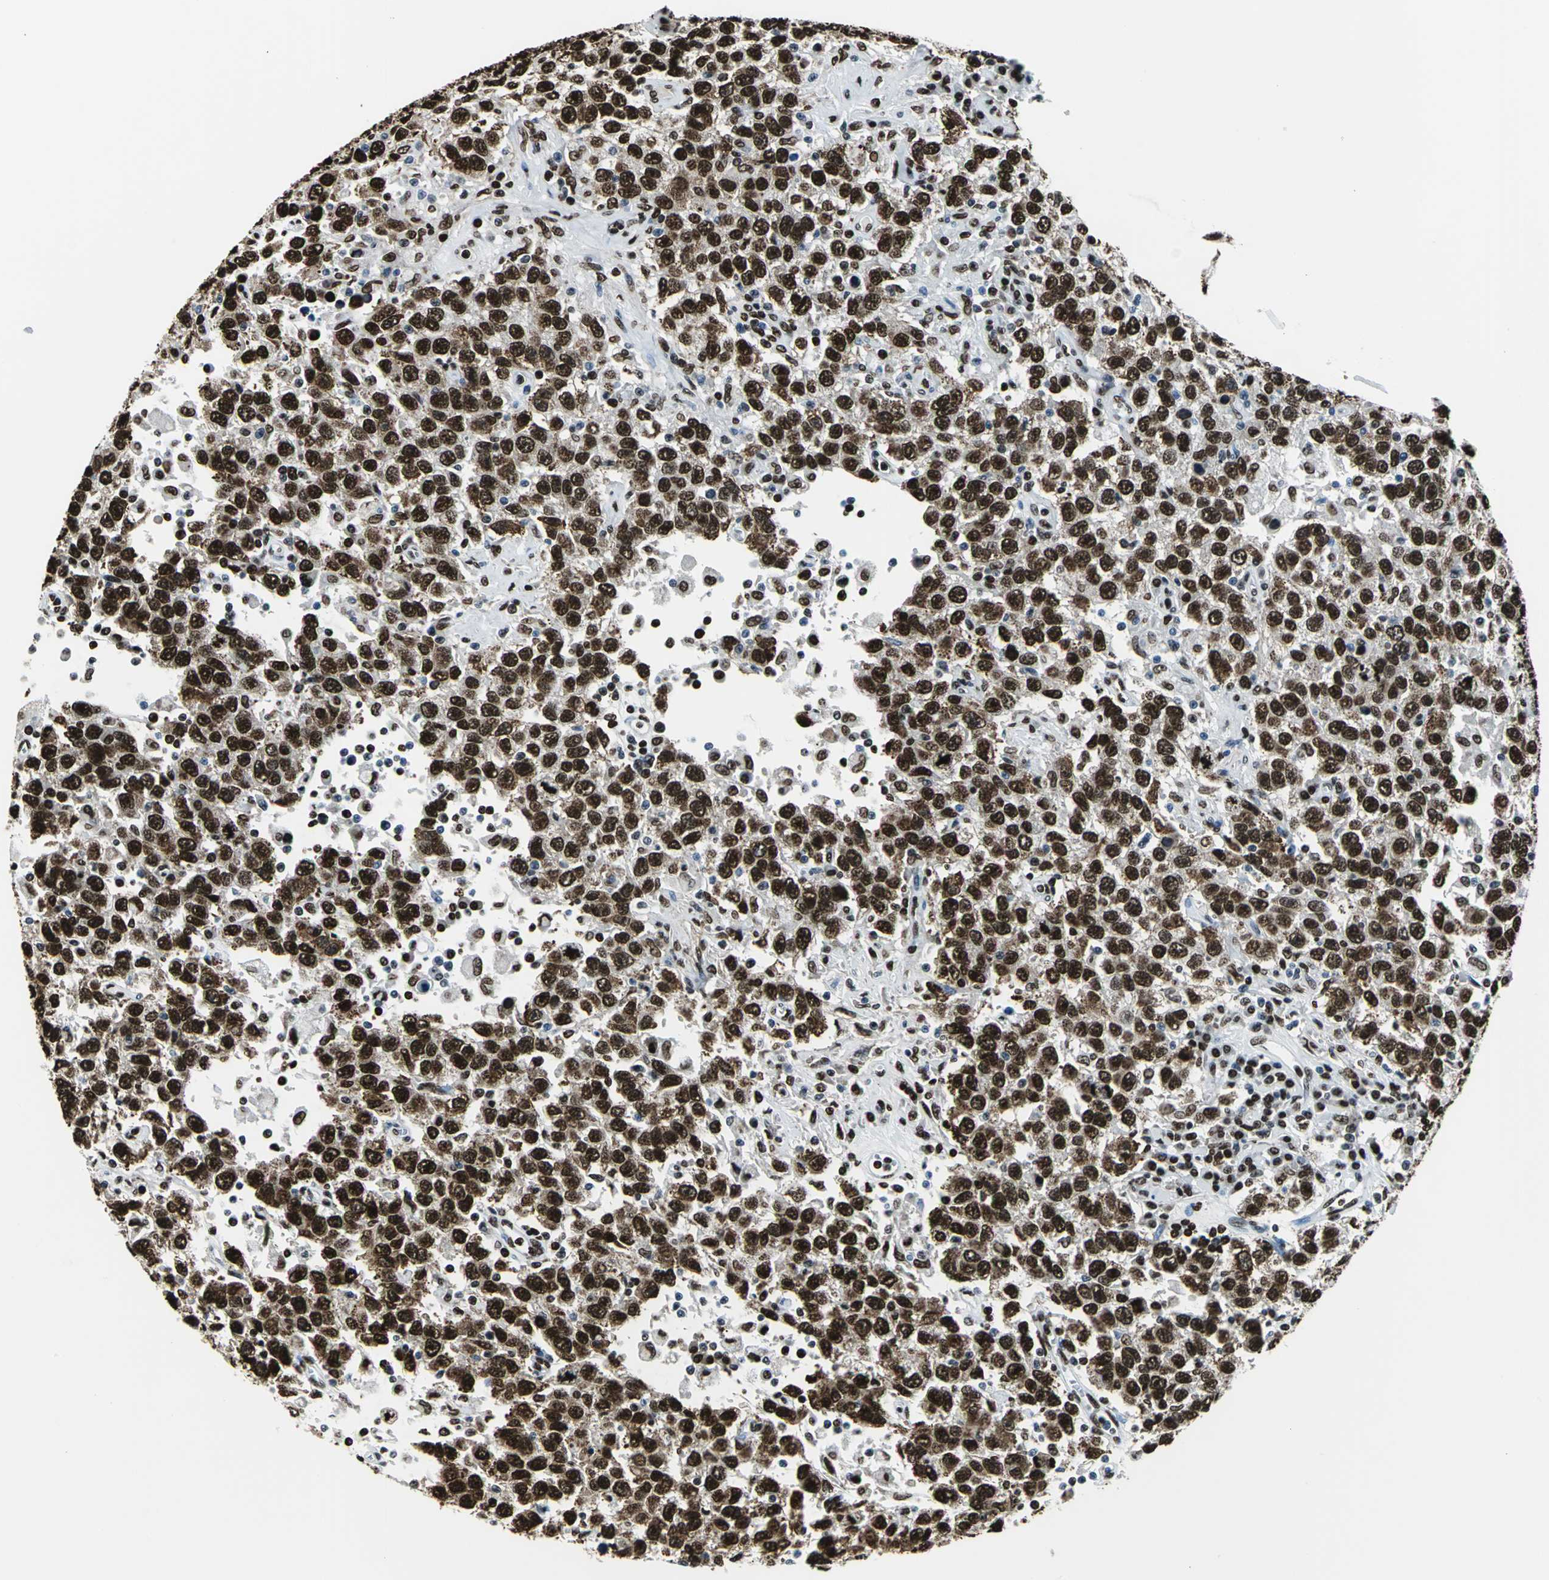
{"staining": {"intensity": "strong", "quantity": ">75%", "location": "cytoplasmic/membranous,nuclear"}, "tissue": "testis cancer", "cell_type": "Tumor cells", "image_type": "cancer", "snomed": [{"axis": "morphology", "description": "Seminoma, NOS"}, {"axis": "topography", "description": "Testis"}], "caption": "Immunohistochemistry (IHC) image of human seminoma (testis) stained for a protein (brown), which reveals high levels of strong cytoplasmic/membranous and nuclear staining in about >75% of tumor cells.", "gene": "APEX1", "patient": {"sex": "male", "age": 41}}